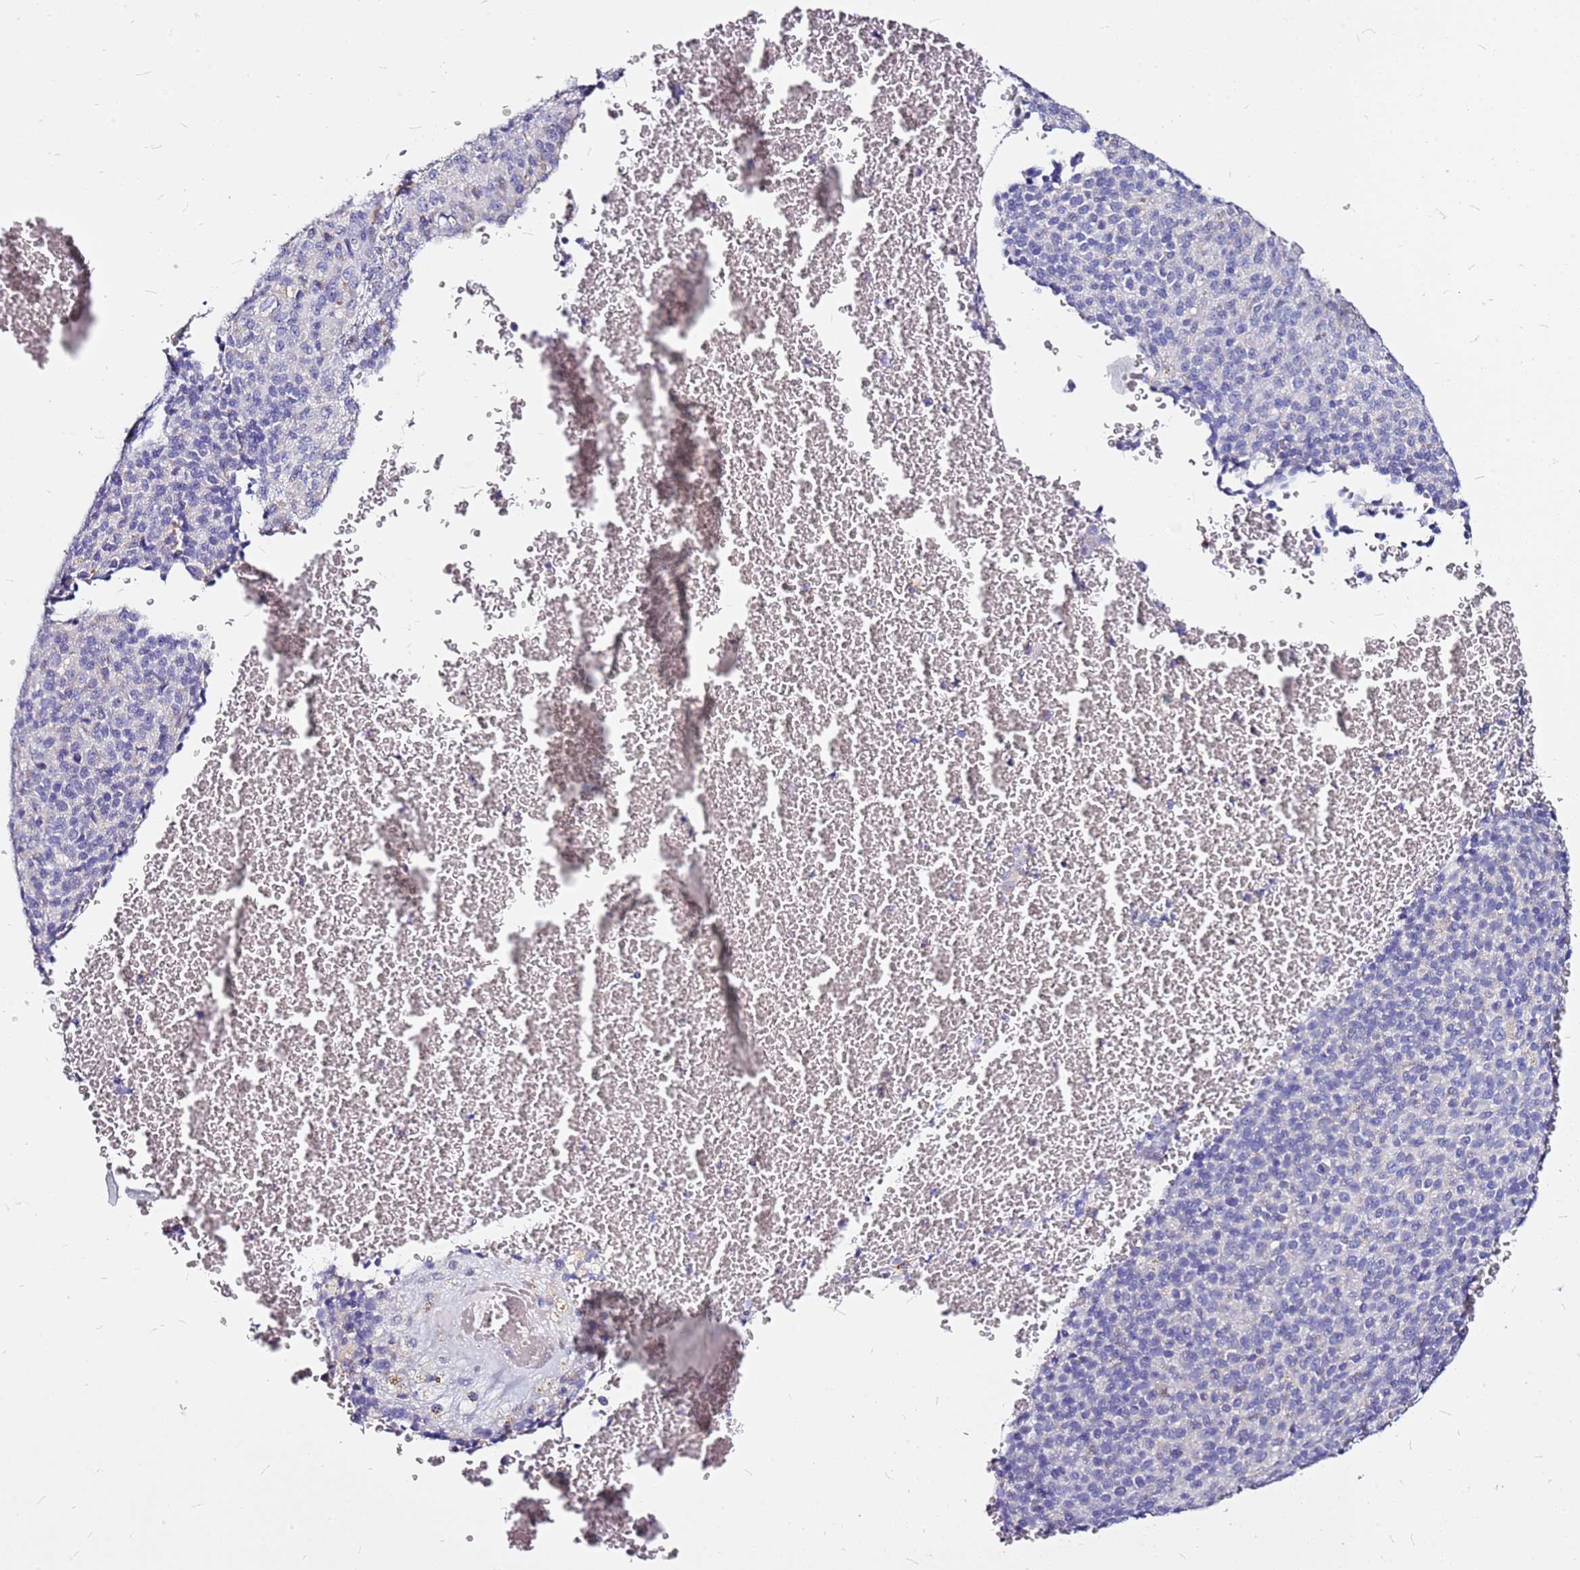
{"staining": {"intensity": "negative", "quantity": "none", "location": "none"}, "tissue": "melanoma", "cell_type": "Tumor cells", "image_type": "cancer", "snomed": [{"axis": "morphology", "description": "Malignant melanoma, Metastatic site"}, {"axis": "topography", "description": "Brain"}], "caption": "The micrograph exhibits no staining of tumor cells in melanoma. The staining is performed using DAB brown chromogen with nuclei counter-stained in using hematoxylin.", "gene": "CASD1", "patient": {"sex": "female", "age": 56}}